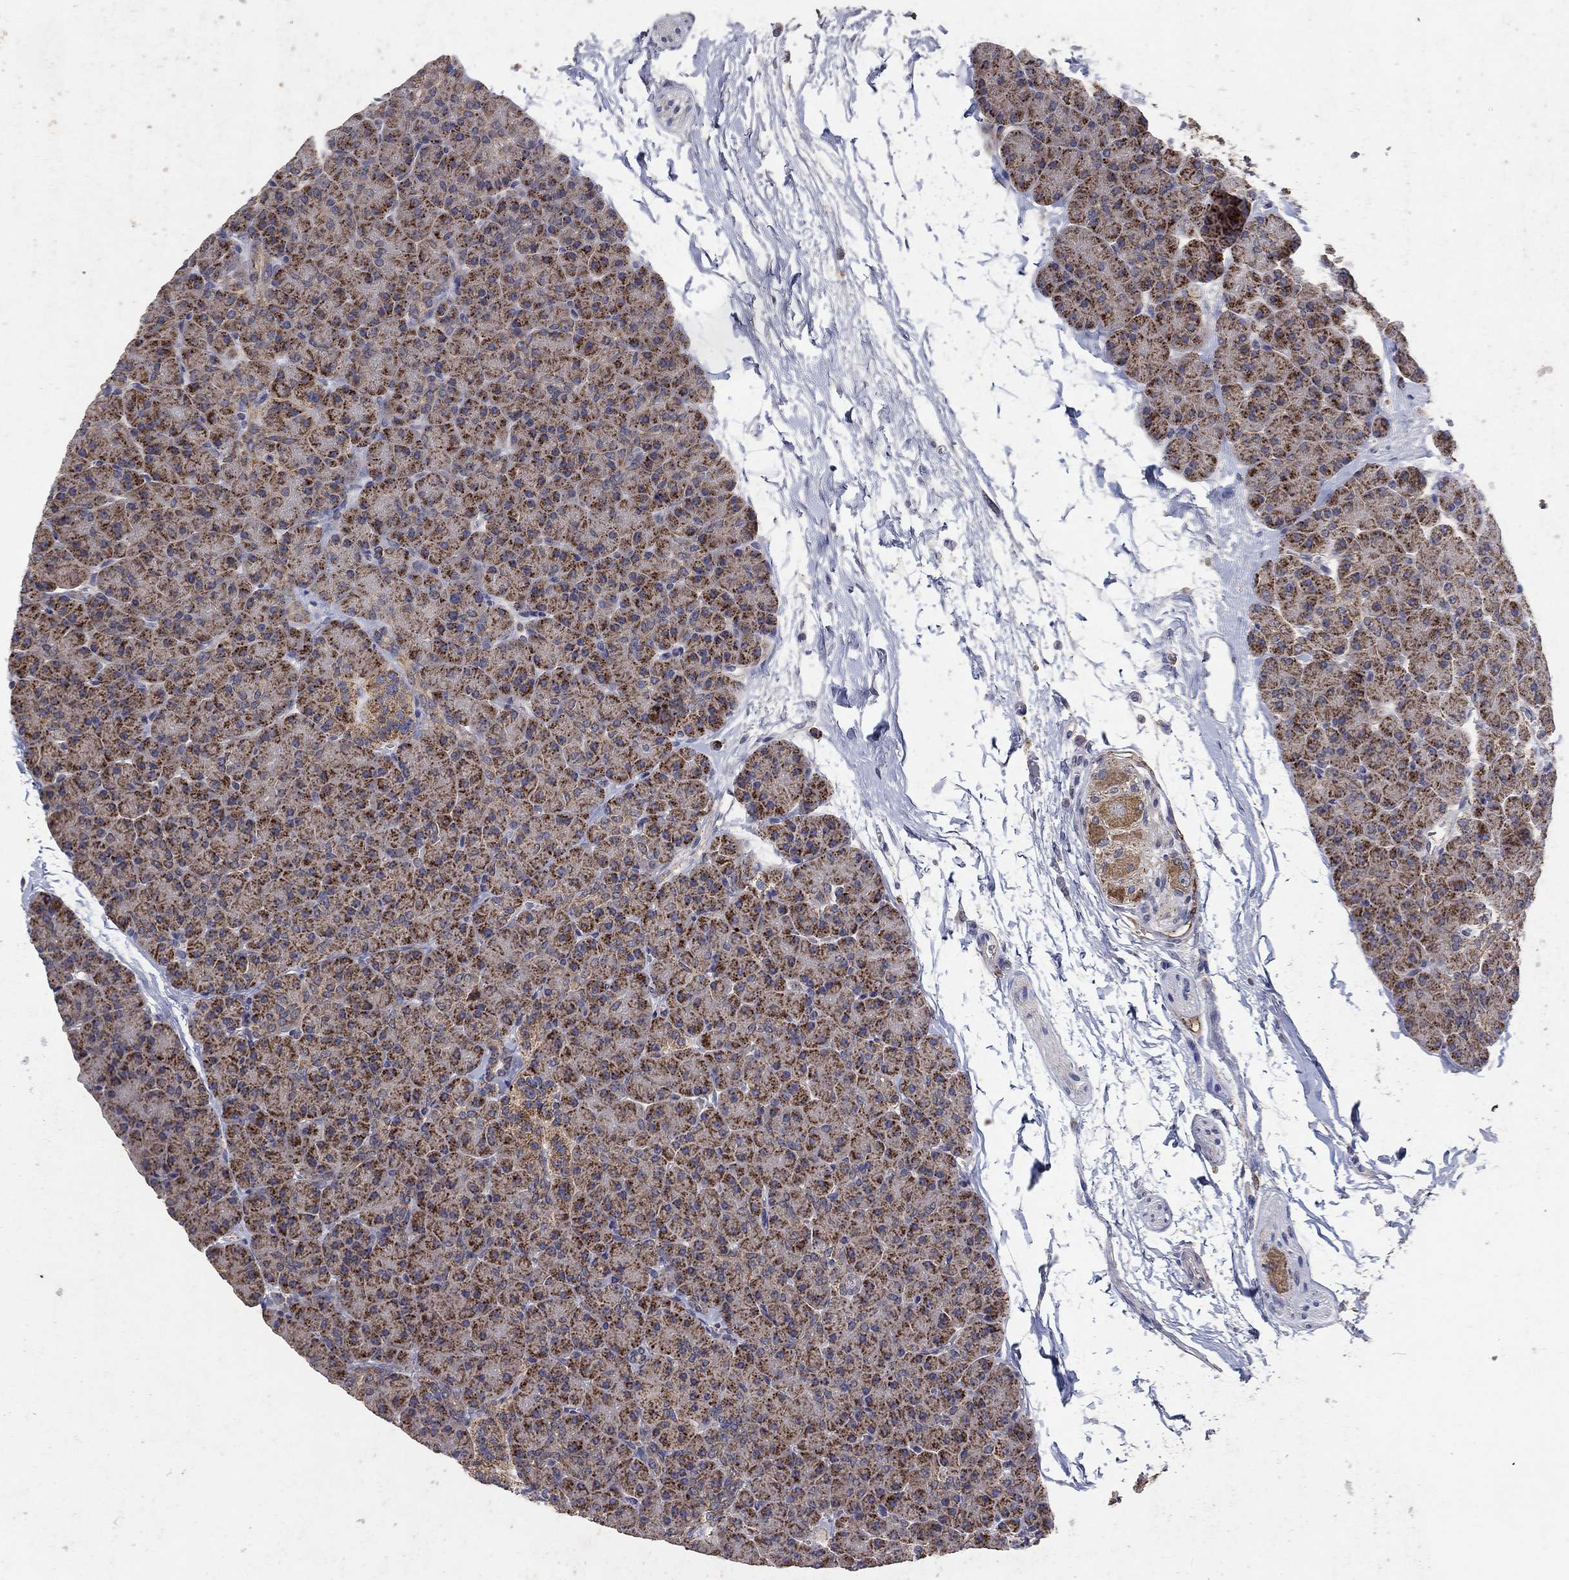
{"staining": {"intensity": "strong", "quantity": ">75%", "location": "cytoplasmic/membranous"}, "tissue": "pancreas", "cell_type": "Exocrine glandular cells", "image_type": "normal", "snomed": [{"axis": "morphology", "description": "Normal tissue, NOS"}, {"axis": "topography", "description": "Pancreas"}], "caption": "Immunohistochemistry (IHC) histopathology image of normal pancreas: human pancreas stained using immunohistochemistry reveals high levels of strong protein expression localized specifically in the cytoplasmic/membranous of exocrine glandular cells, appearing as a cytoplasmic/membranous brown color.", "gene": "GPSM1", "patient": {"sex": "female", "age": 44}}